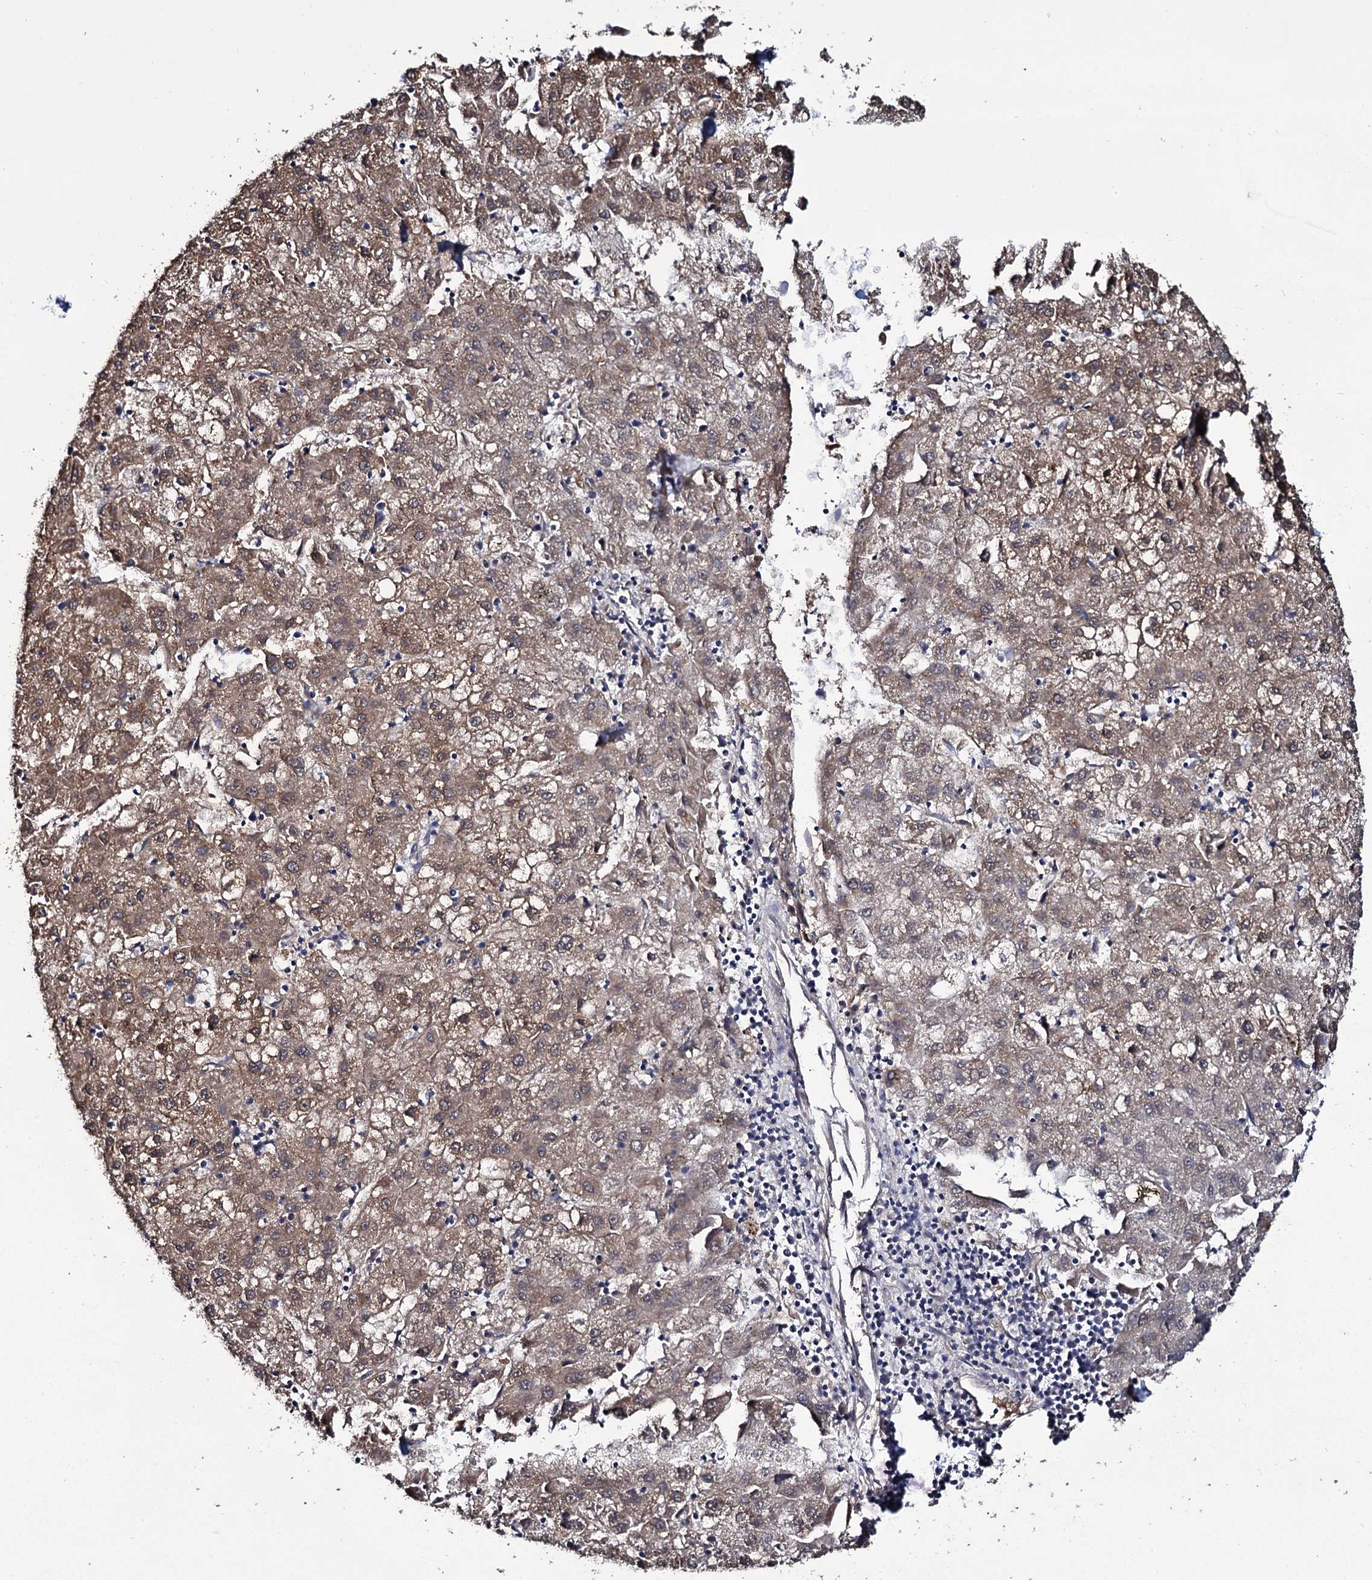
{"staining": {"intensity": "moderate", "quantity": ">75%", "location": "cytoplasmic/membranous"}, "tissue": "liver cancer", "cell_type": "Tumor cells", "image_type": "cancer", "snomed": [{"axis": "morphology", "description": "Carcinoma, Hepatocellular, NOS"}, {"axis": "topography", "description": "Liver"}], "caption": "Brown immunohistochemical staining in human hepatocellular carcinoma (liver) demonstrates moderate cytoplasmic/membranous staining in about >75% of tumor cells.", "gene": "CRYL1", "patient": {"sex": "male", "age": 72}}